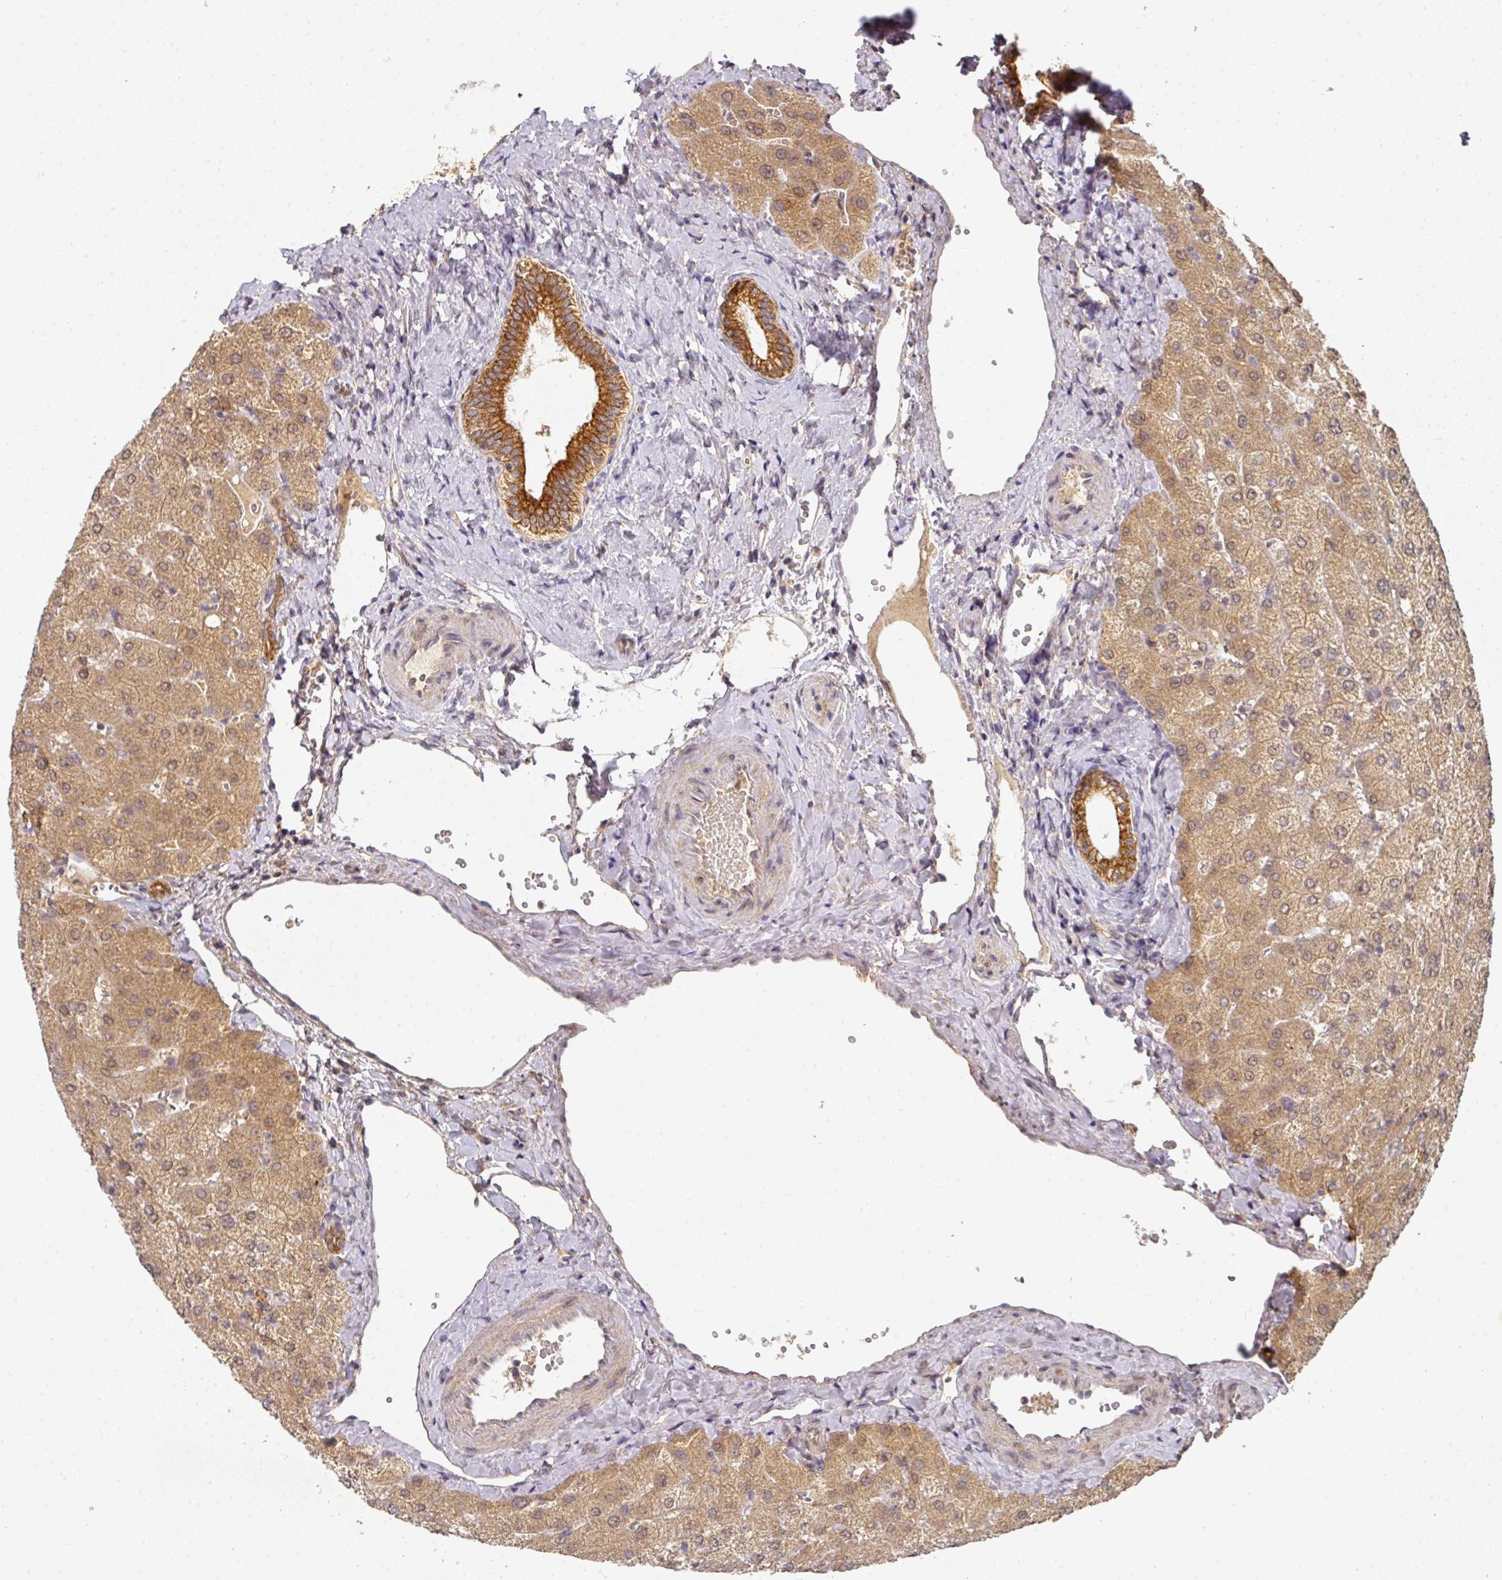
{"staining": {"intensity": "strong", "quantity": ">75%", "location": "cytoplasmic/membranous"}, "tissue": "liver", "cell_type": "Cholangiocytes", "image_type": "normal", "snomed": [{"axis": "morphology", "description": "Normal tissue, NOS"}, {"axis": "topography", "description": "Liver"}], "caption": "This is a photomicrograph of immunohistochemistry (IHC) staining of benign liver, which shows strong positivity in the cytoplasmic/membranous of cholangiocytes.", "gene": "EXTL3", "patient": {"sex": "female", "age": 54}}